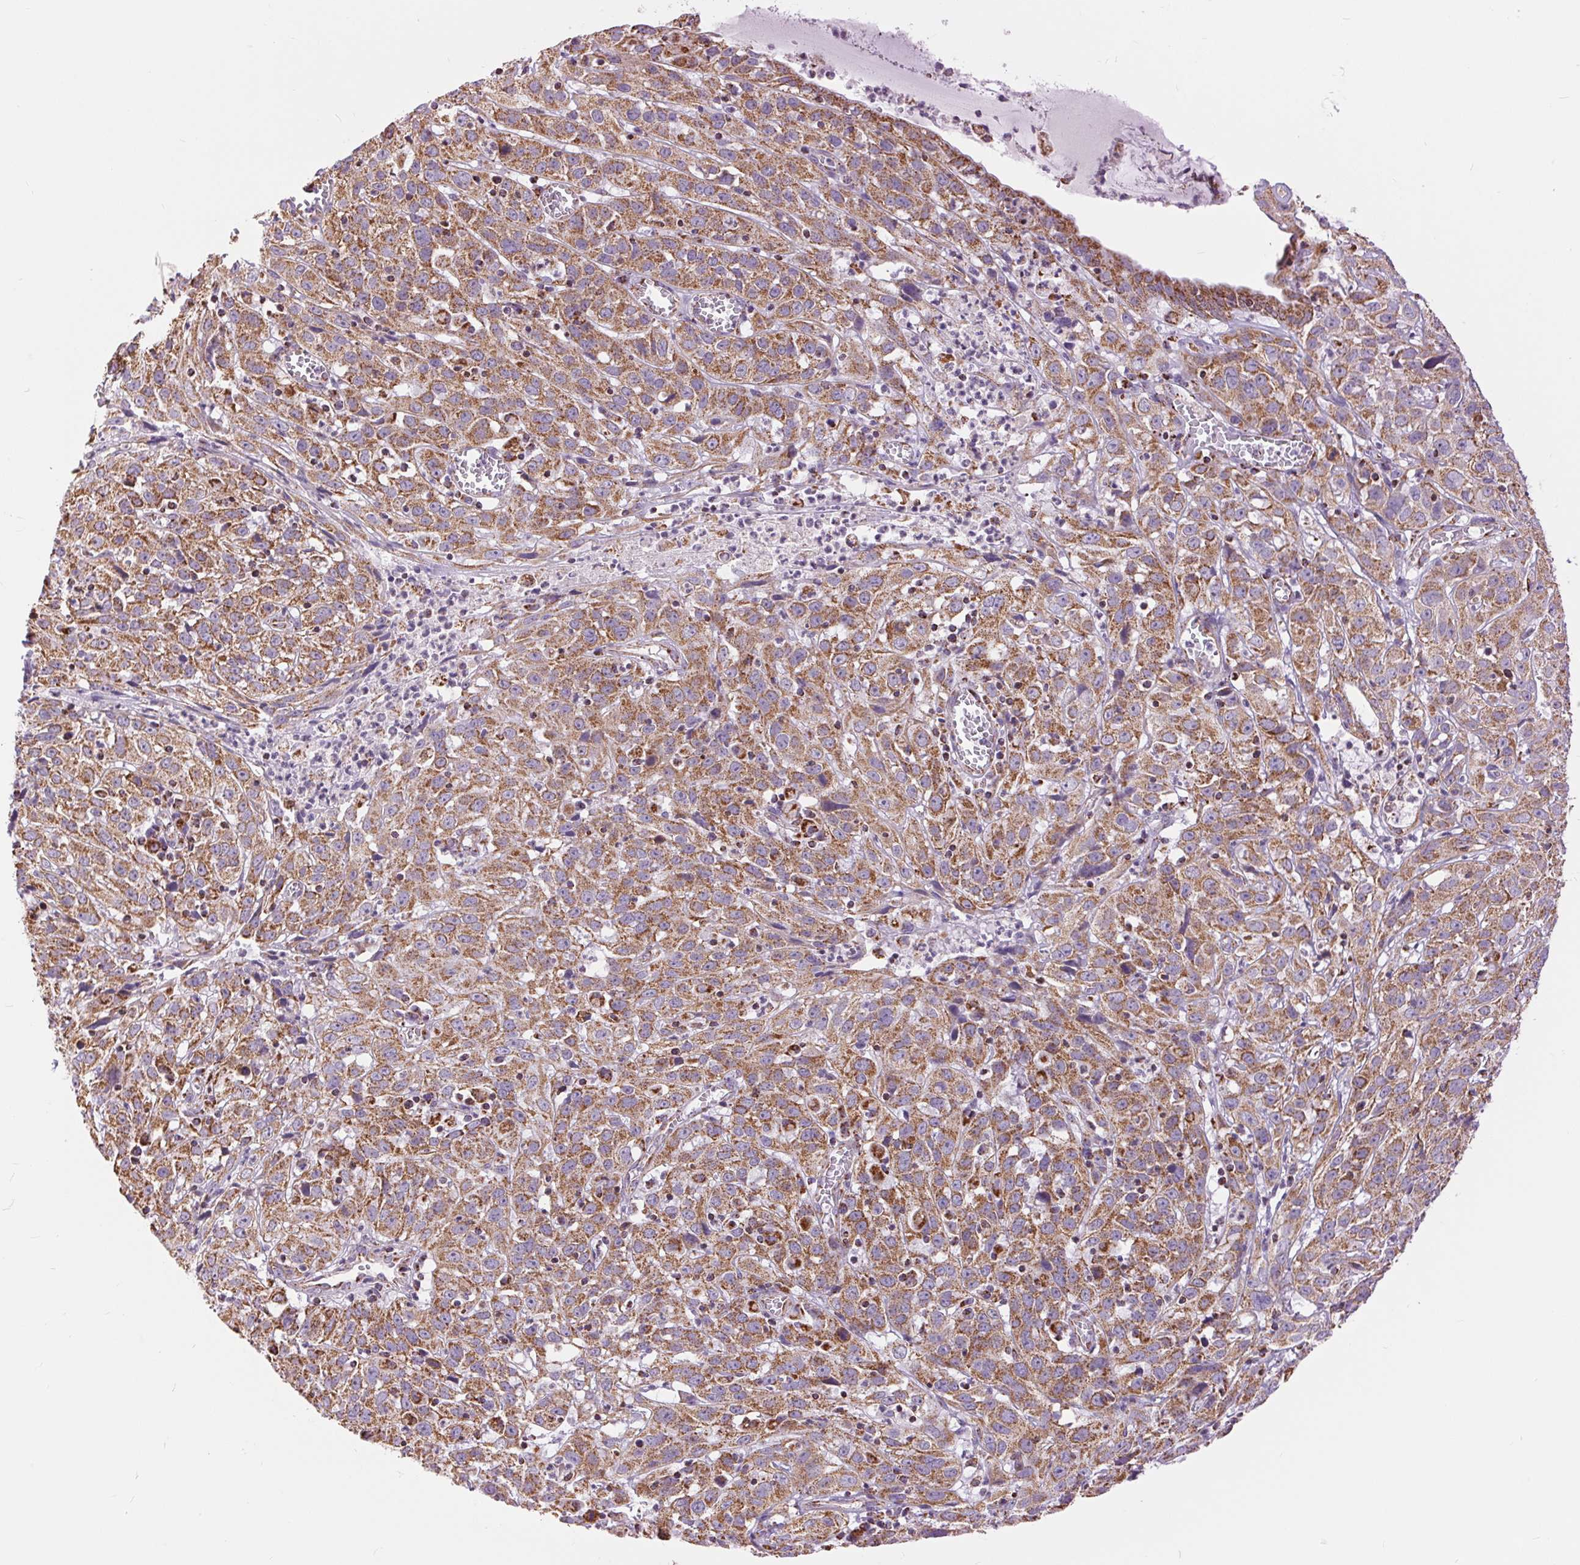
{"staining": {"intensity": "moderate", "quantity": ">75%", "location": "cytoplasmic/membranous"}, "tissue": "cervical cancer", "cell_type": "Tumor cells", "image_type": "cancer", "snomed": [{"axis": "morphology", "description": "Squamous cell carcinoma, NOS"}, {"axis": "topography", "description": "Cervix"}], "caption": "This image exhibits IHC staining of human cervical cancer (squamous cell carcinoma), with medium moderate cytoplasmic/membranous expression in approximately >75% of tumor cells.", "gene": "ATP5PB", "patient": {"sex": "female", "age": 32}}